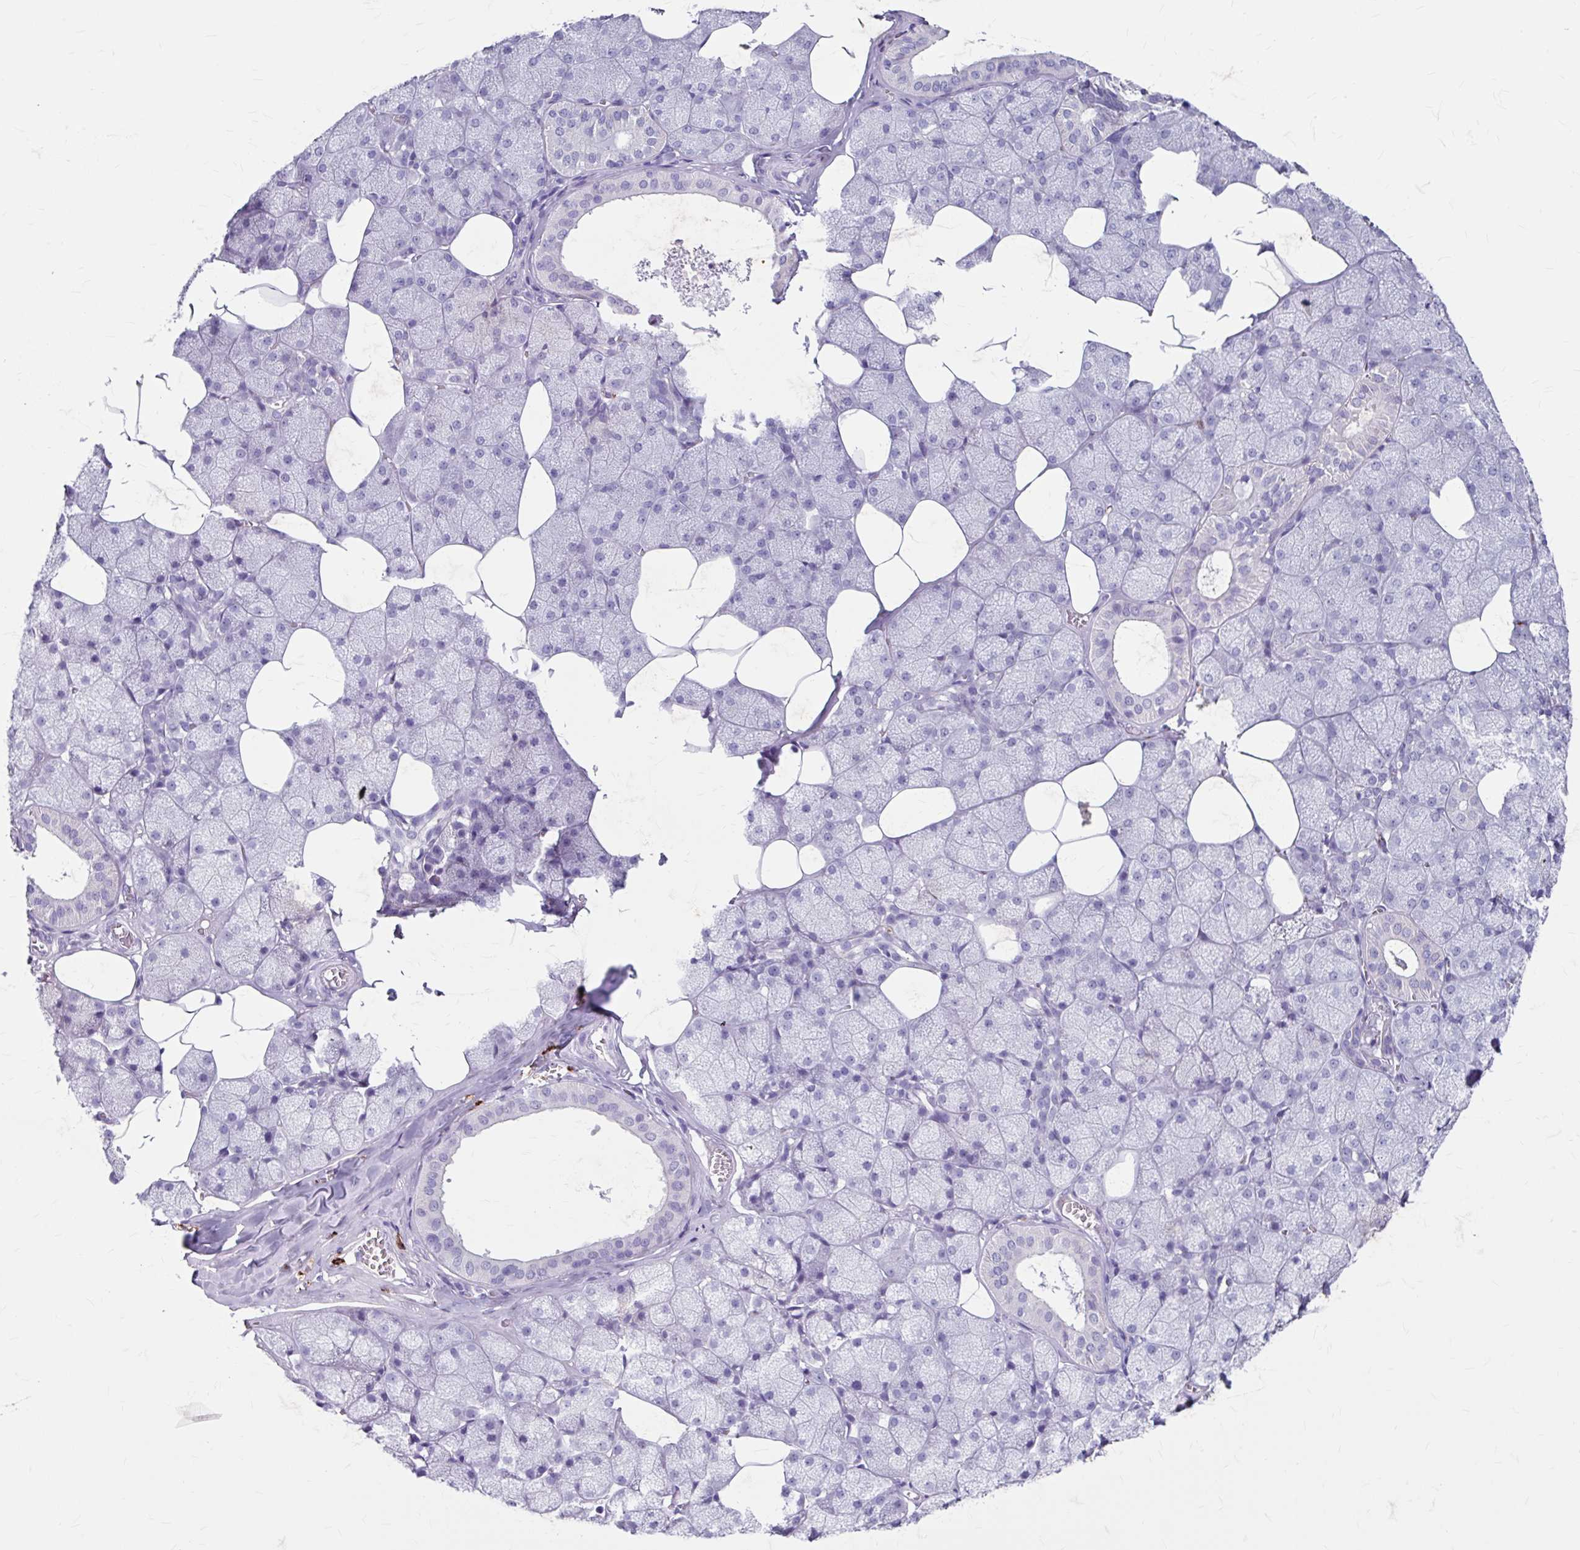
{"staining": {"intensity": "negative", "quantity": "none", "location": "none"}, "tissue": "salivary gland", "cell_type": "Glandular cells", "image_type": "normal", "snomed": [{"axis": "morphology", "description": "Normal tissue, NOS"}, {"axis": "topography", "description": "Salivary gland"}, {"axis": "topography", "description": "Peripheral nerve tissue"}], "caption": "DAB (3,3'-diaminobenzidine) immunohistochemical staining of normal salivary gland exhibits no significant staining in glandular cells.", "gene": "ANKRD1", "patient": {"sex": "male", "age": 38}}